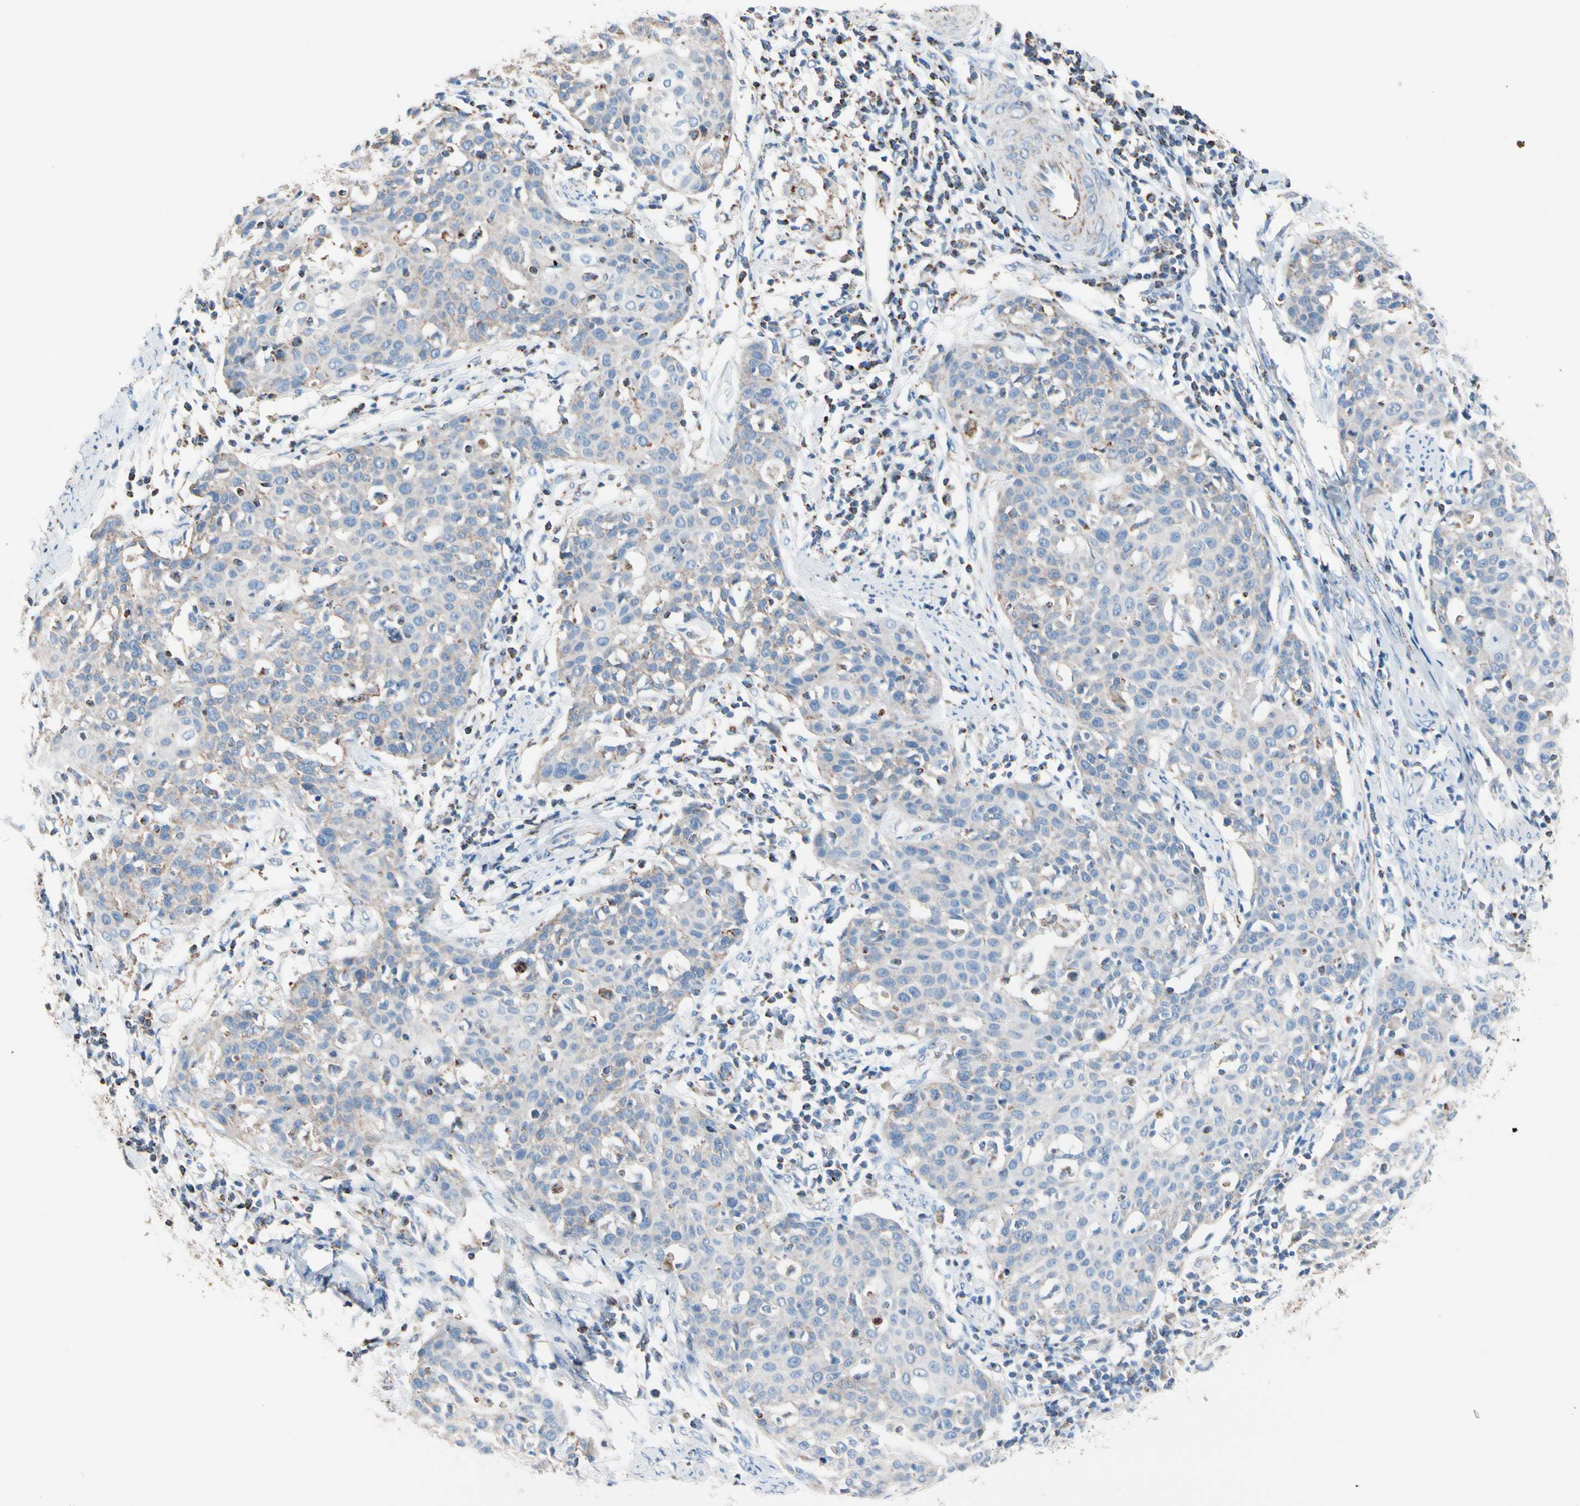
{"staining": {"intensity": "moderate", "quantity": "25%-75%", "location": "cytoplasmic/membranous"}, "tissue": "cervical cancer", "cell_type": "Tumor cells", "image_type": "cancer", "snomed": [{"axis": "morphology", "description": "Squamous cell carcinoma, NOS"}, {"axis": "topography", "description": "Cervix"}], "caption": "Immunohistochemical staining of cervical cancer (squamous cell carcinoma) reveals medium levels of moderate cytoplasmic/membranous expression in about 25%-75% of tumor cells. (DAB (3,3'-diaminobenzidine) = brown stain, brightfield microscopy at high magnification).", "gene": "HK1", "patient": {"sex": "female", "age": 38}}